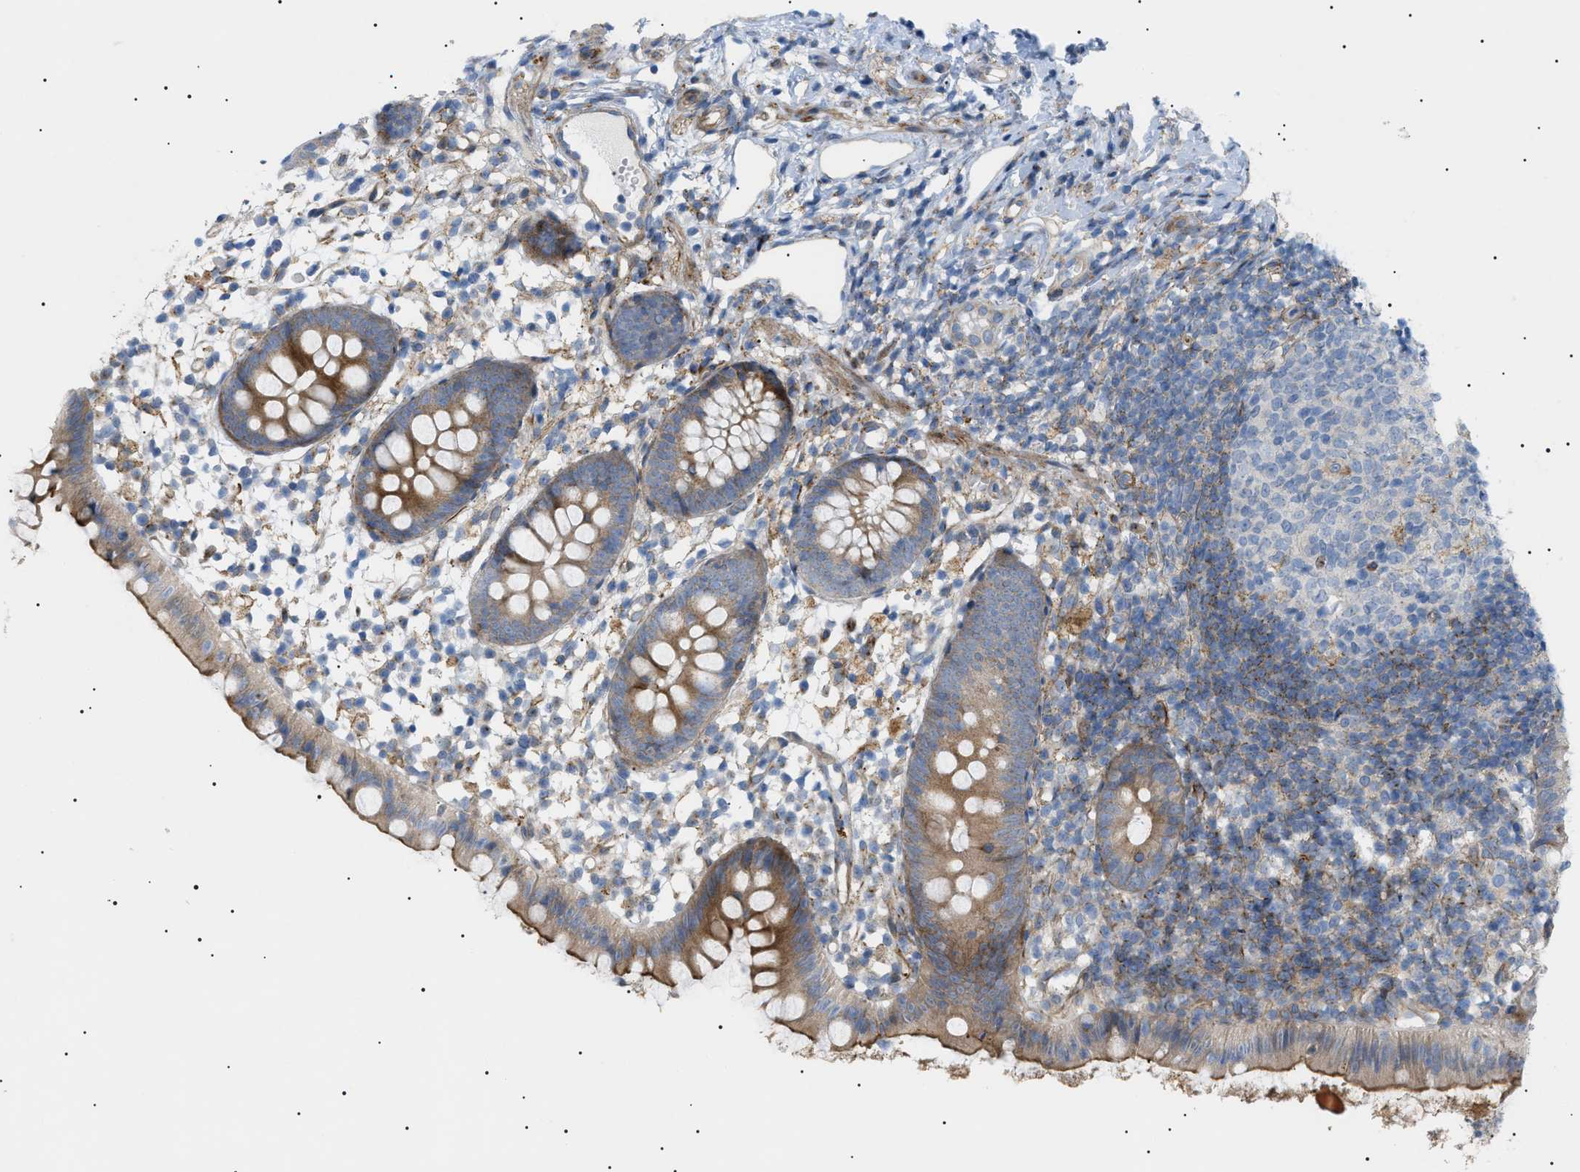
{"staining": {"intensity": "moderate", "quantity": ">75%", "location": "cytoplasmic/membranous"}, "tissue": "appendix", "cell_type": "Glandular cells", "image_type": "normal", "snomed": [{"axis": "morphology", "description": "Normal tissue, NOS"}, {"axis": "topography", "description": "Appendix"}], "caption": "Appendix stained with DAB (3,3'-diaminobenzidine) IHC shows medium levels of moderate cytoplasmic/membranous staining in approximately >75% of glandular cells. Ihc stains the protein in brown and the nuclei are stained blue.", "gene": "SFXN5", "patient": {"sex": "female", "age": 20}}